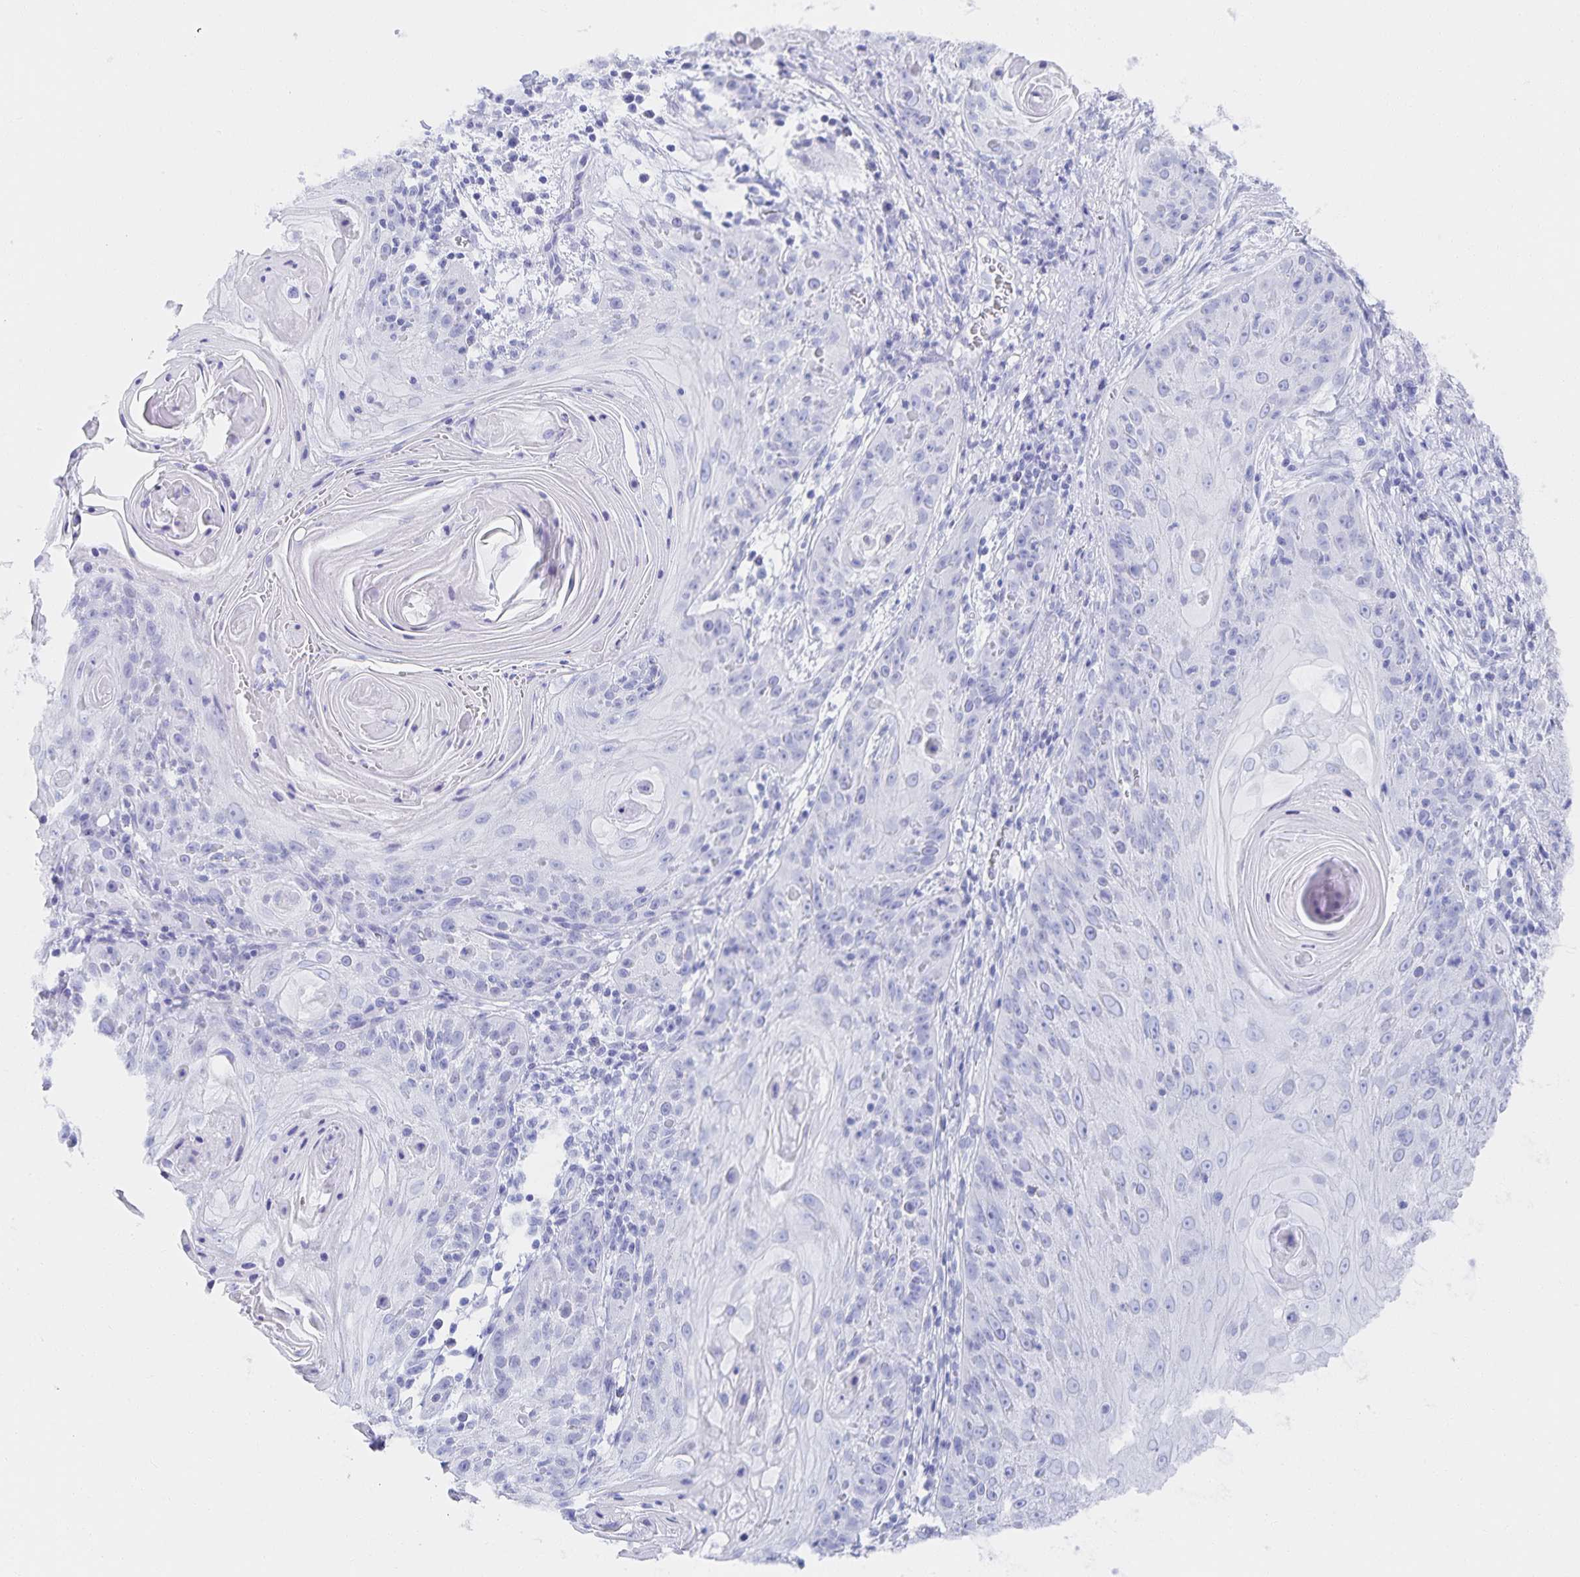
{"staining": {"intensity": "negative", "quantity": "none", "location": "none"}, "tissue": "skin cancer", "cell_type": "Tumor cells", "image_type": "cancer", "snomed": [{"axis": "morphology", "description": "Squamous cell carcinoma, NOS"}, {"axis": "topography", "description": "Skin"}, {"axis": "topography", "description": "Vulva"}], "caption": "DAB immunohistochemical staining of skin cancer demonstrates no significant staining in tumor cells.", "gene": "SNTN", "patient": {"sex": "female", "age": 76}}